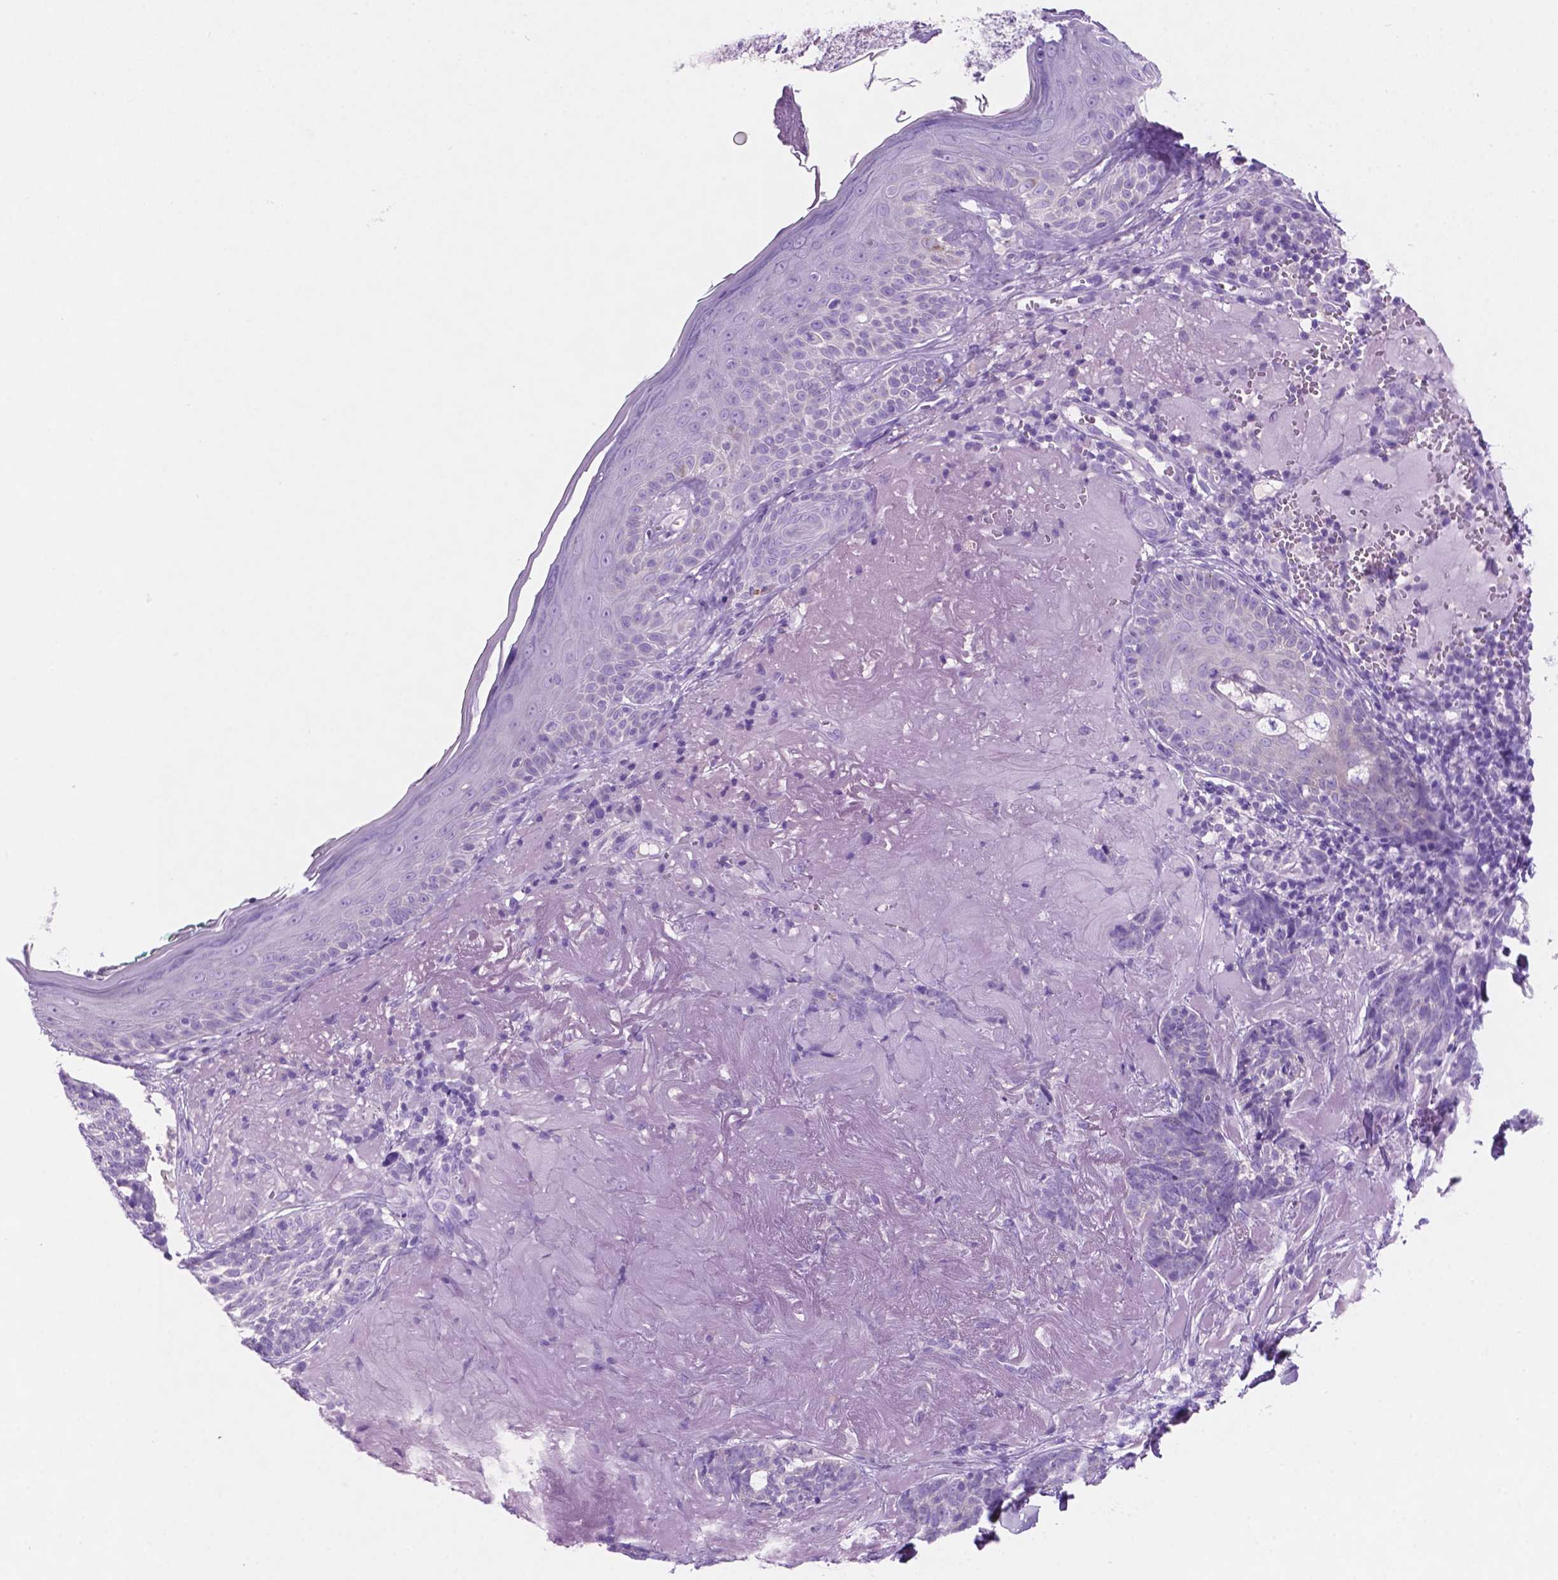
{"staining": {"intensity": "negative", "quantity": "none", "location": "none"}, "tissue": "skin cancer", "cell_type": "Tumor cells", "image_type": "cancer", "snomed": [{"axis": "morphology", "description": "Basal cell carcinoma"}, {"axis": "topography", "description": "Skin"}, {"axis": "topography", "description": "Skin of face"}], "caption": "This is an immunohistochemistry image of basal cell carcinoma (skin). There is no staining in tumor cells.", "gene": "POU4F1", "patient": {"sex": "female", "age": 95}}